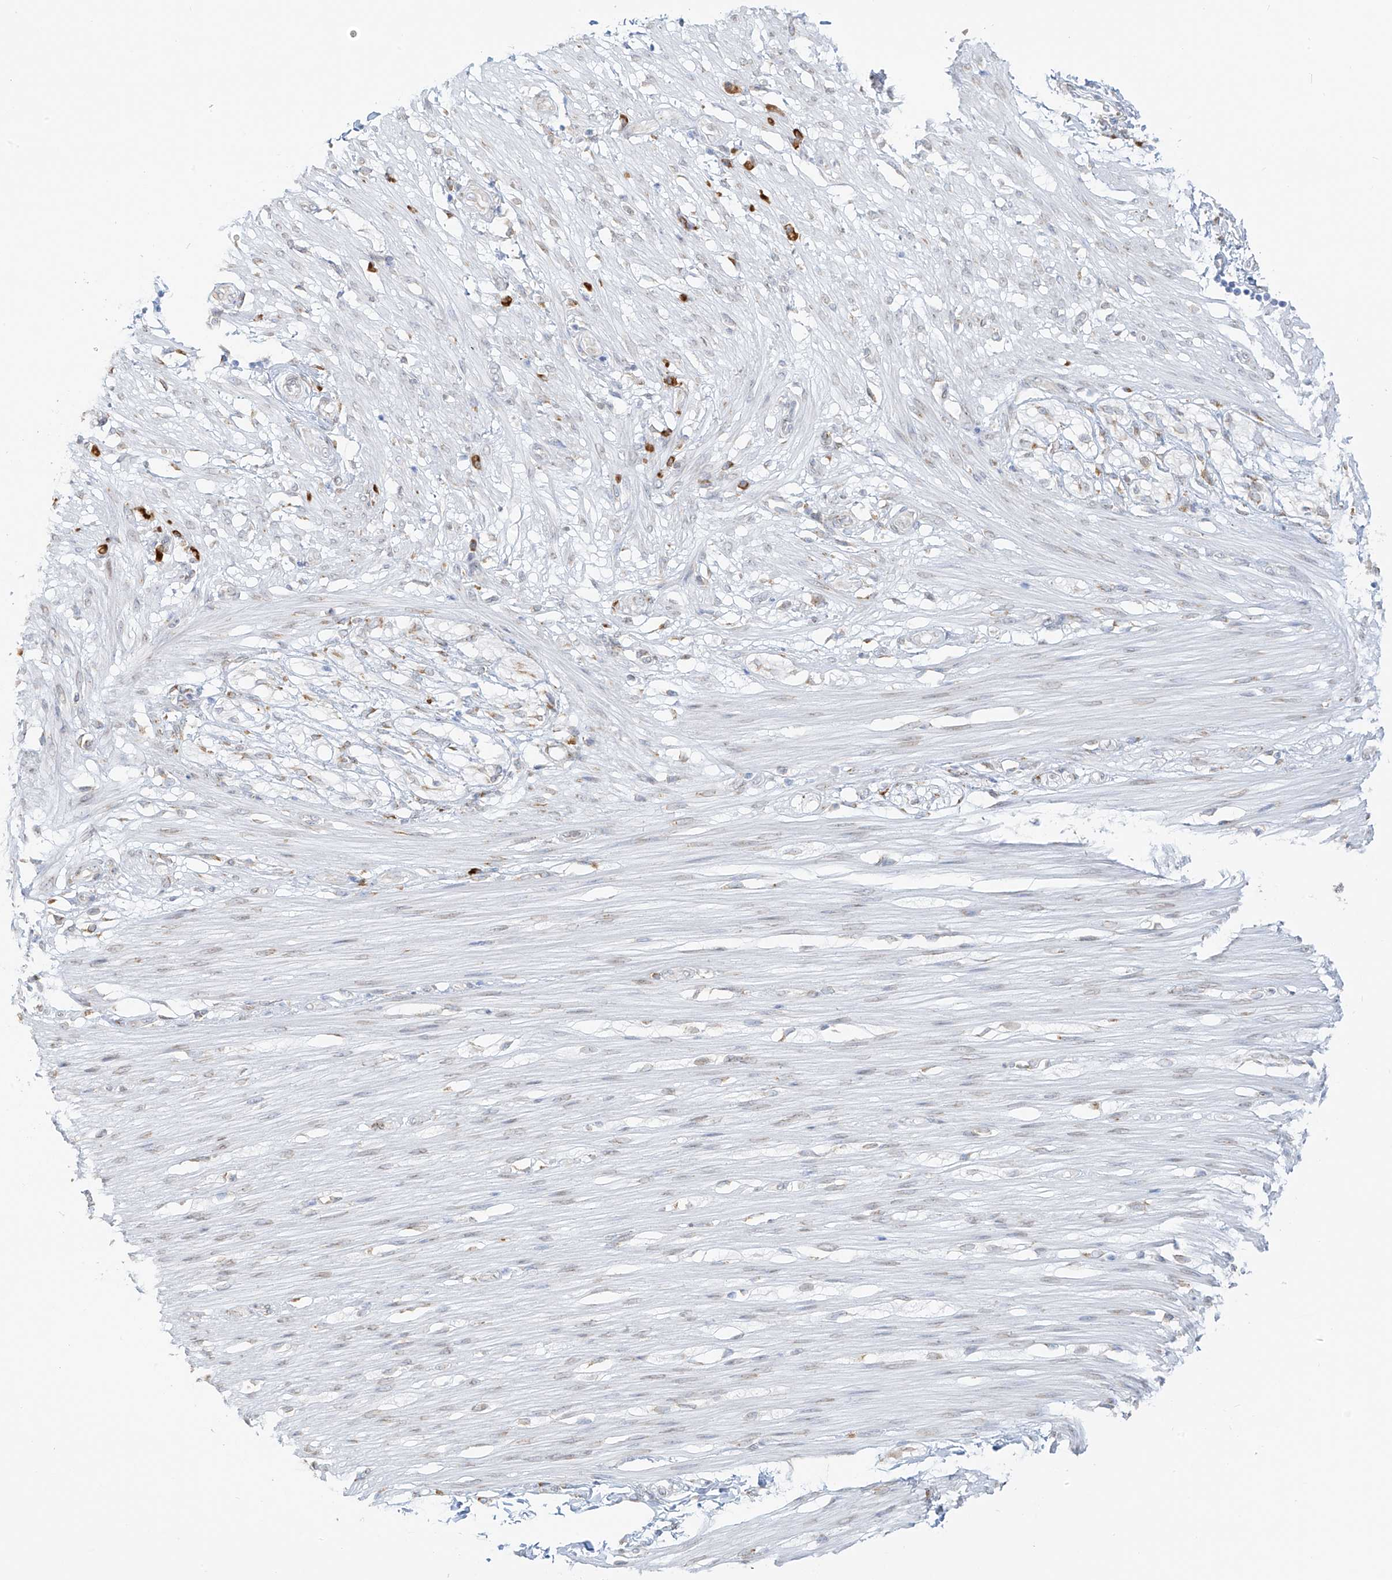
{"staining": {"intensity": "weak", "quantity": "<25%", "location": "nuclear"}, "tissue": "smooth muscle", "cell_type": "Smooth muscle cells", "image_type": "normal", "snomed": [{"axis": "morphology", "description": "Normal tissue, NOS"}, {"axis": "morphology", "description": "Adenocarcinoma, NOS"}, {"axis": "topography", "description": "Colon"}, {"axis": "topography", "description": "Peripheral nerve tissue"}], "caption": "Protein analysis of unremarkable smooth muscle exhibits no significant expression in smooth muscle cells.", "gene": "LRRC59", "patient": {"sex": "male", "age": 14}}